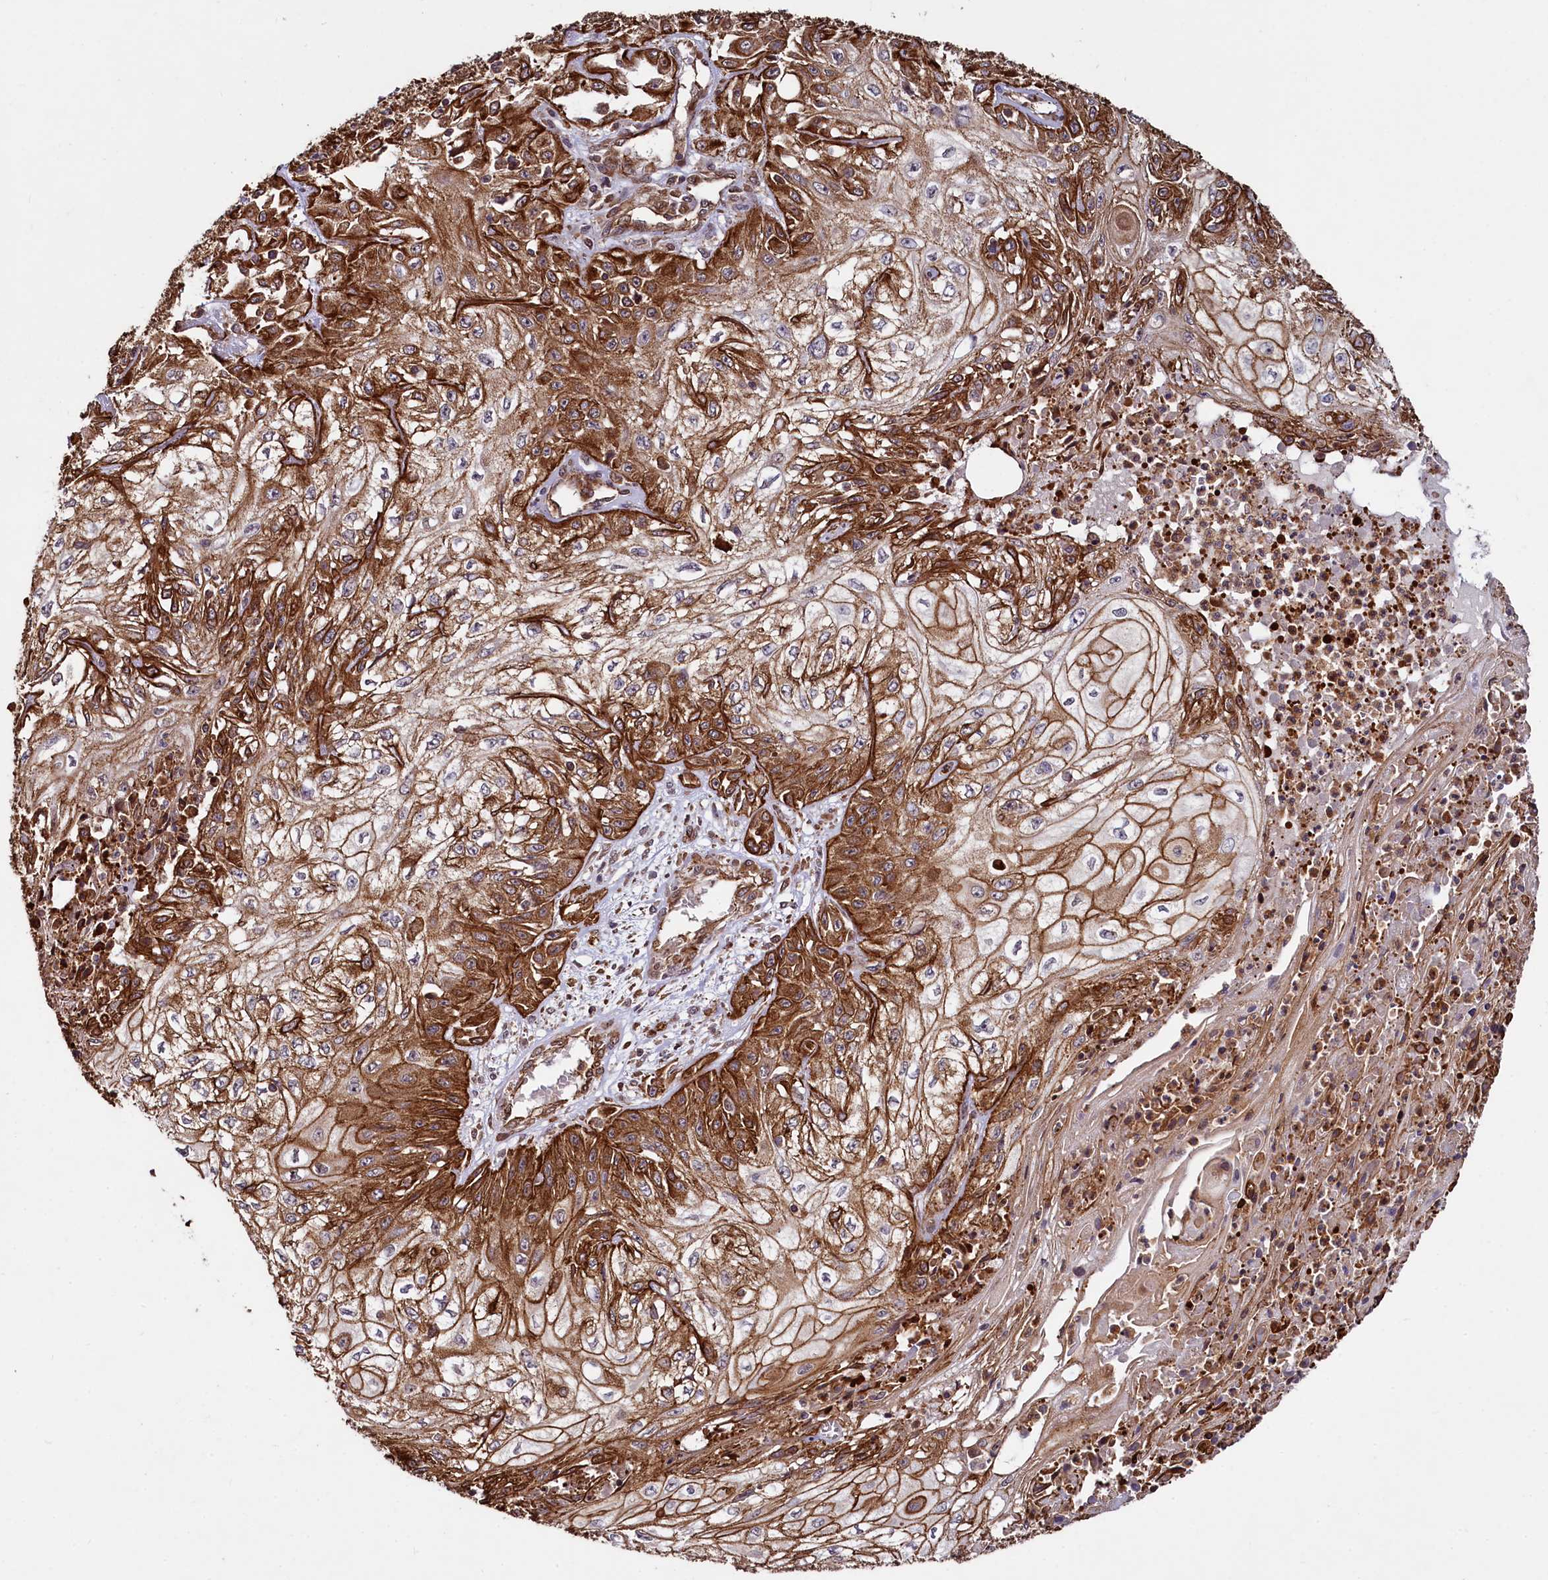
{"staining": {"intensity": "strong", "quantity": ">75%", "location": "cytoplasmic/membranous"}, "tissue": "skin cancer", "cell_type": "Tumor cells", "image_type": "cancer", "snomed": [{"axis": "morphology", "description": "Squamous cell carcinoma, NOS"}, {"axis": "morphology", "description": "Squamous cell carcinoma, metastatic, NOS"}, {"axis": "topography", "description": "Skin"}, {"axis": "topography", "description": "Lymph node"}], "caption": "DAB immunohistochemical staining of skin cancer (metastatic squamous cell carcinoma) shows strong cytoplasmic/membranous protein positivity in about >75% of tumor cells.", "gene": "SVIP", "patient": {"sex": "male", "age": 75}}